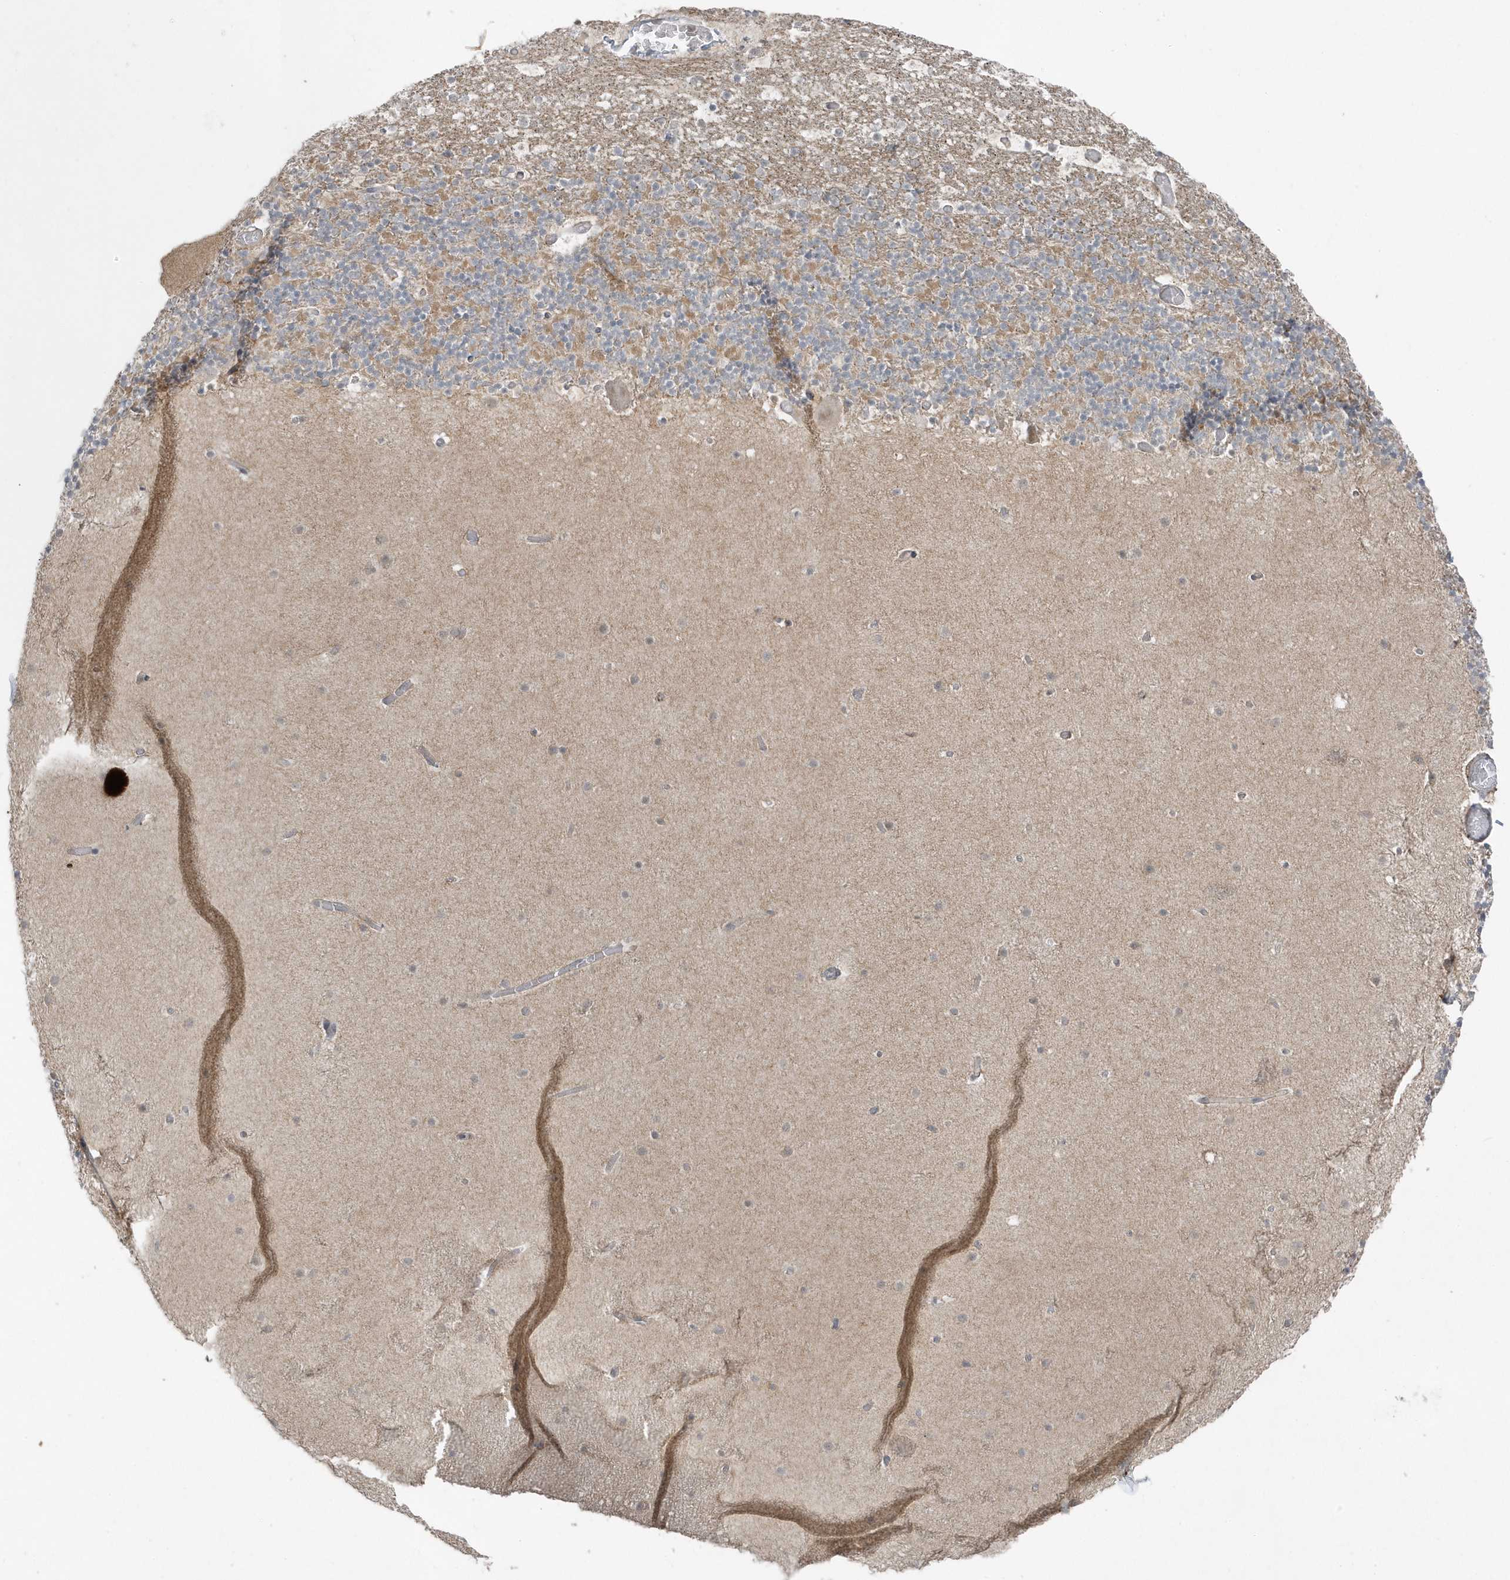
{"staining": {"intensity": "weak", "quantity": "25%-75%", "location": "cytoplasmic/membranous"}, "tissue": "cerebellum", "cell_type": "Cells in granular layer", "image_type": "normal", "snomed": [{"axis": "morphology", "description": "Normal tissue, NOS"}, {"axis": "topography", "description": "Cerebellum"}], "caption": "Immunohistochemical staining of unremarkable human cerebellum demonstrates low levels of weak cytoplasmic/membranous positivity in approximately 25%-75% of cells in granular layer. The staining was performed using DAB, with brown indicating positive protein expression. Nuclei are stained blue with hematoxylin.", "gene": "PARD3B", "patient": {"sex": "male", "age": 57}}